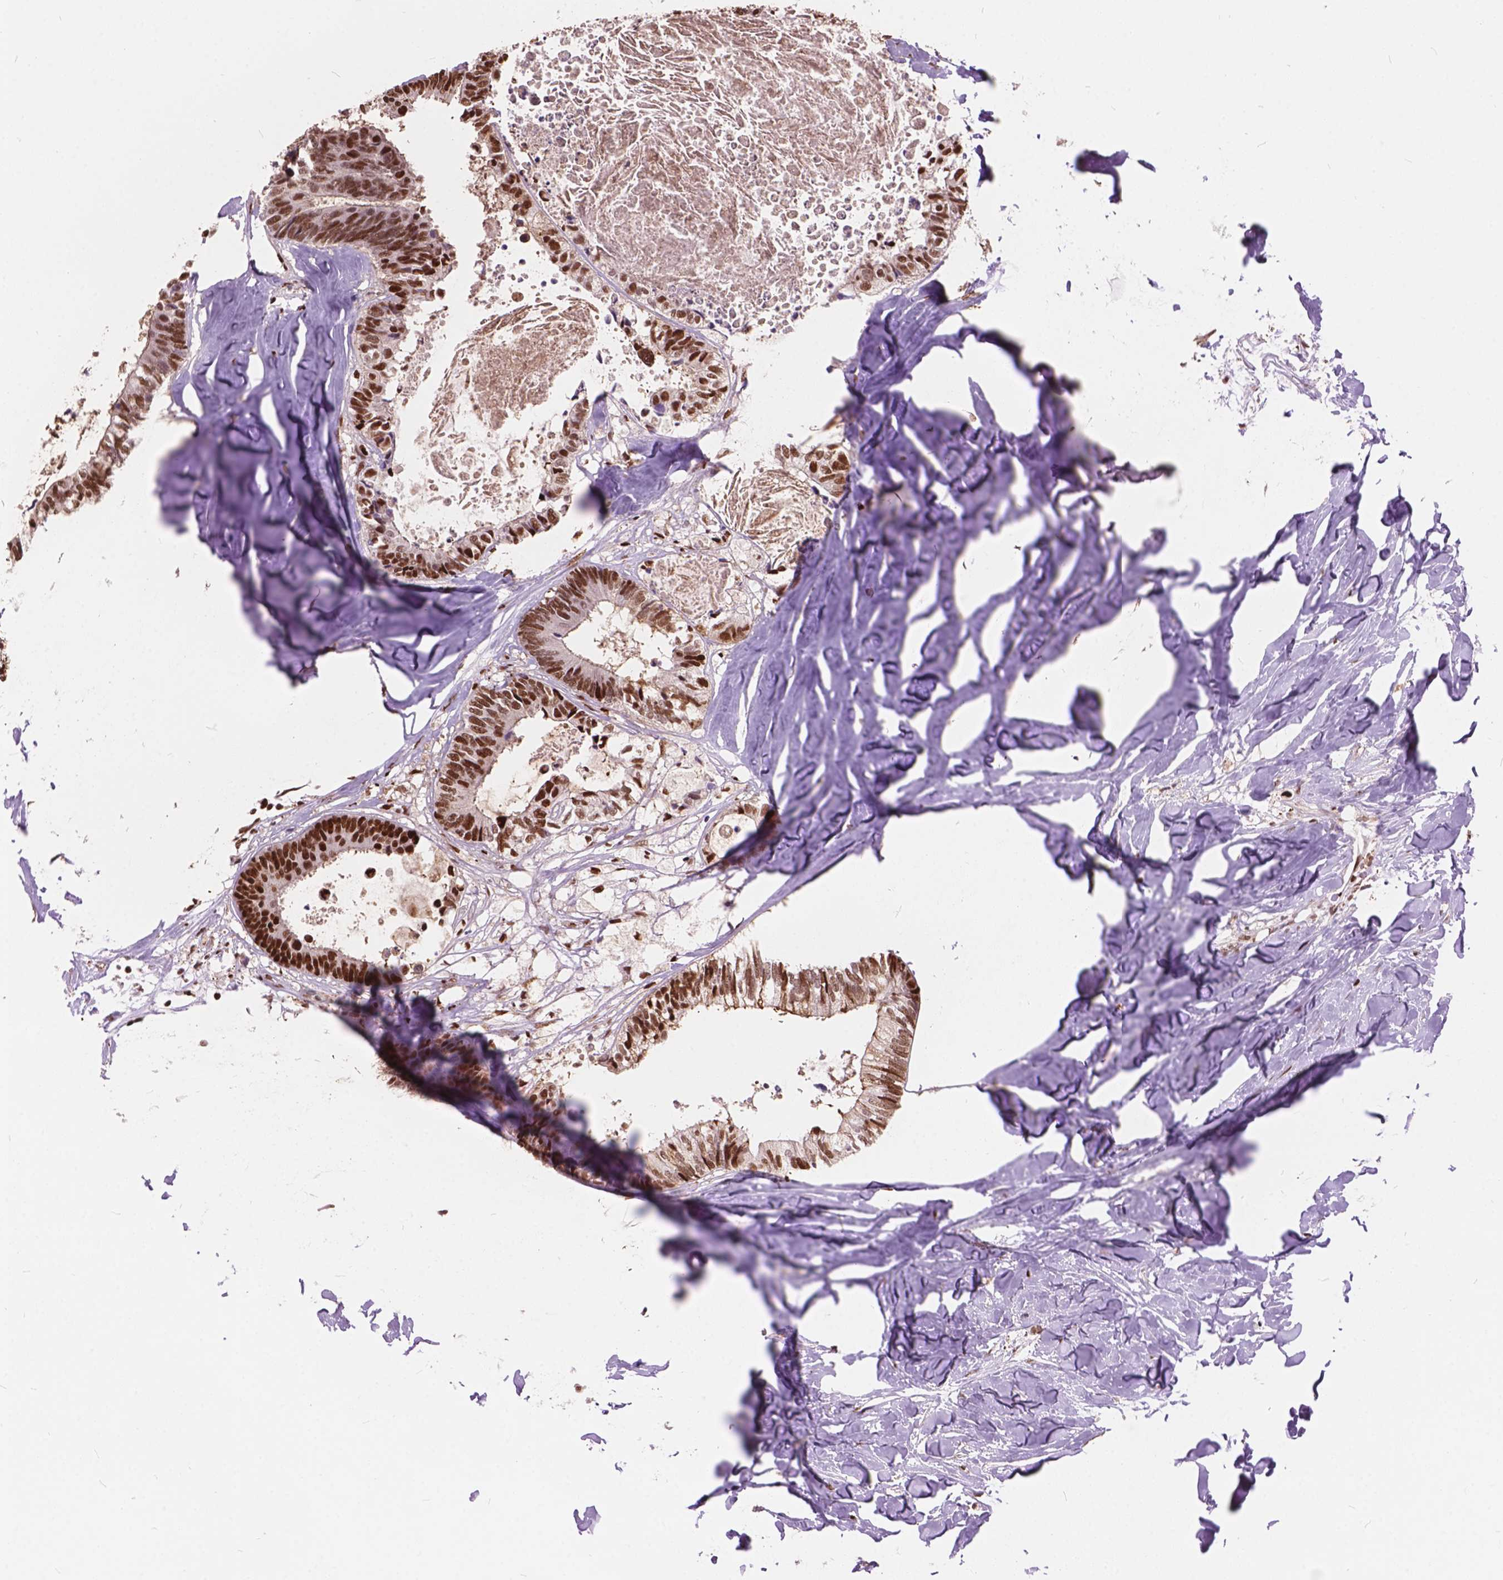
{"staining": {"intensity": "moderate", "quantity": ">75%", "location": "cytoplasmic/membranous,nuclear"}, "tissue": "colorectal cancer", "cell_type": "Tumor cells", "image_type": "cancer", "snomed": [{"axis": "morphology", "description": "Adenocarcinoma, NOS"}, {"axis": "topography", "description": "Colon"}, {"axis": "topography", "description": "Rectum"}], "caption": "Brown immunohistochemical staining in human colorectal cancer shows moderate cytoplasmic/membranous and nuclear staining in approximately >75% of tumor cells. (IHC, brightfield microscopy, high magnification).", "gene": "ANP32B", "patient": {"sex": "male", "age": 57}}